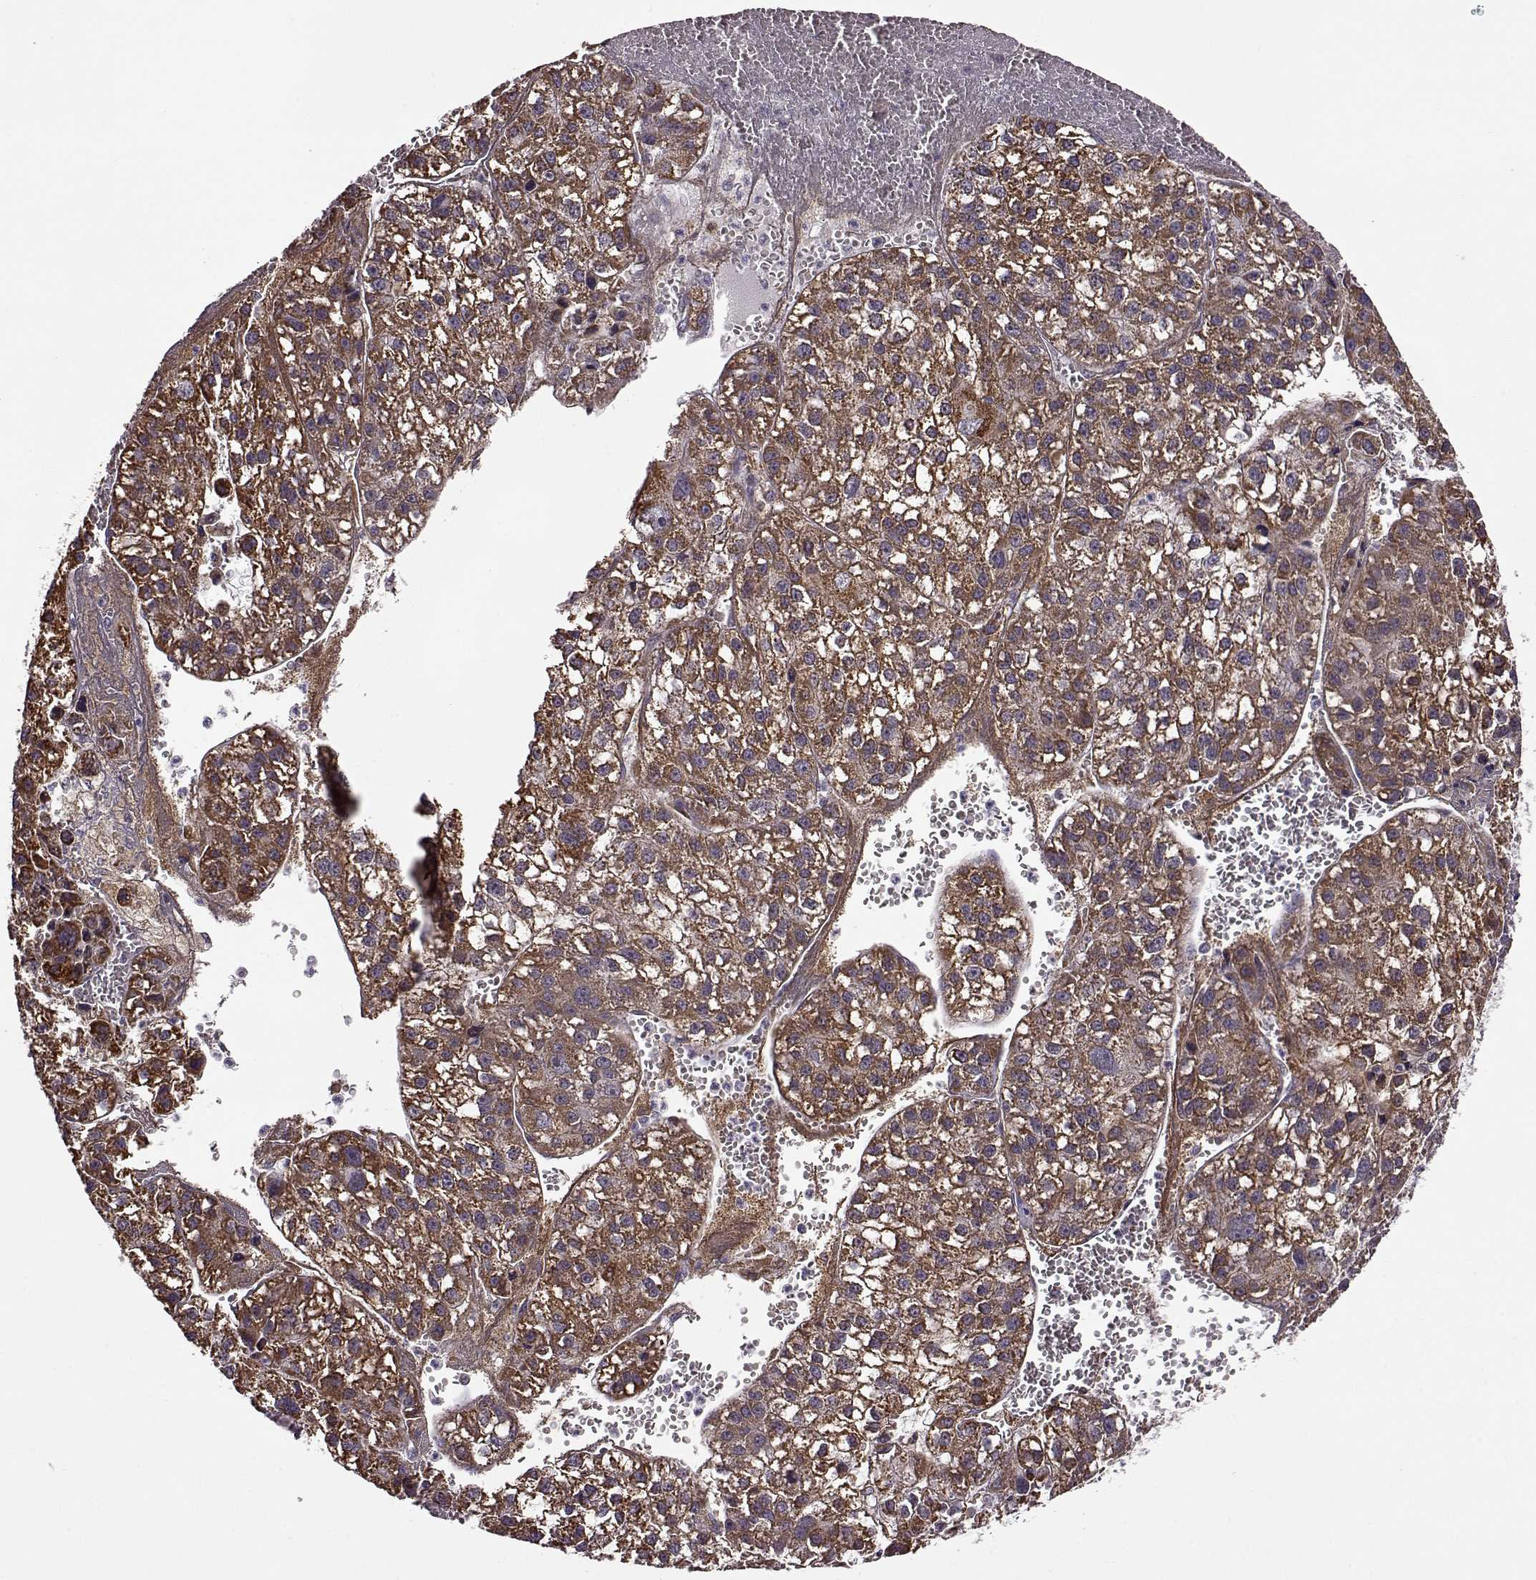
{"staining": {"intensity": "strong", "quantity": ">75%", "location": "cytoplasmic/membranous"}, "tissue": "liver cancer", "cell_type": "Tumor cells", "image_type": "cancer", "snomed": [{"axis": "morphology", "description": "Carcinoma, Hepatocellular, NOS"}, {"axis": "topography", "description": "Liver"}], "caption": "This micrograph reveals IHC staining of liver hepatocellular carcinoma, with high strong cytoplasmic/membranous positivity in about >75% of tumor cells.", "gene": "MTSS1", "patient": {"sex": "female", "age": 70}}